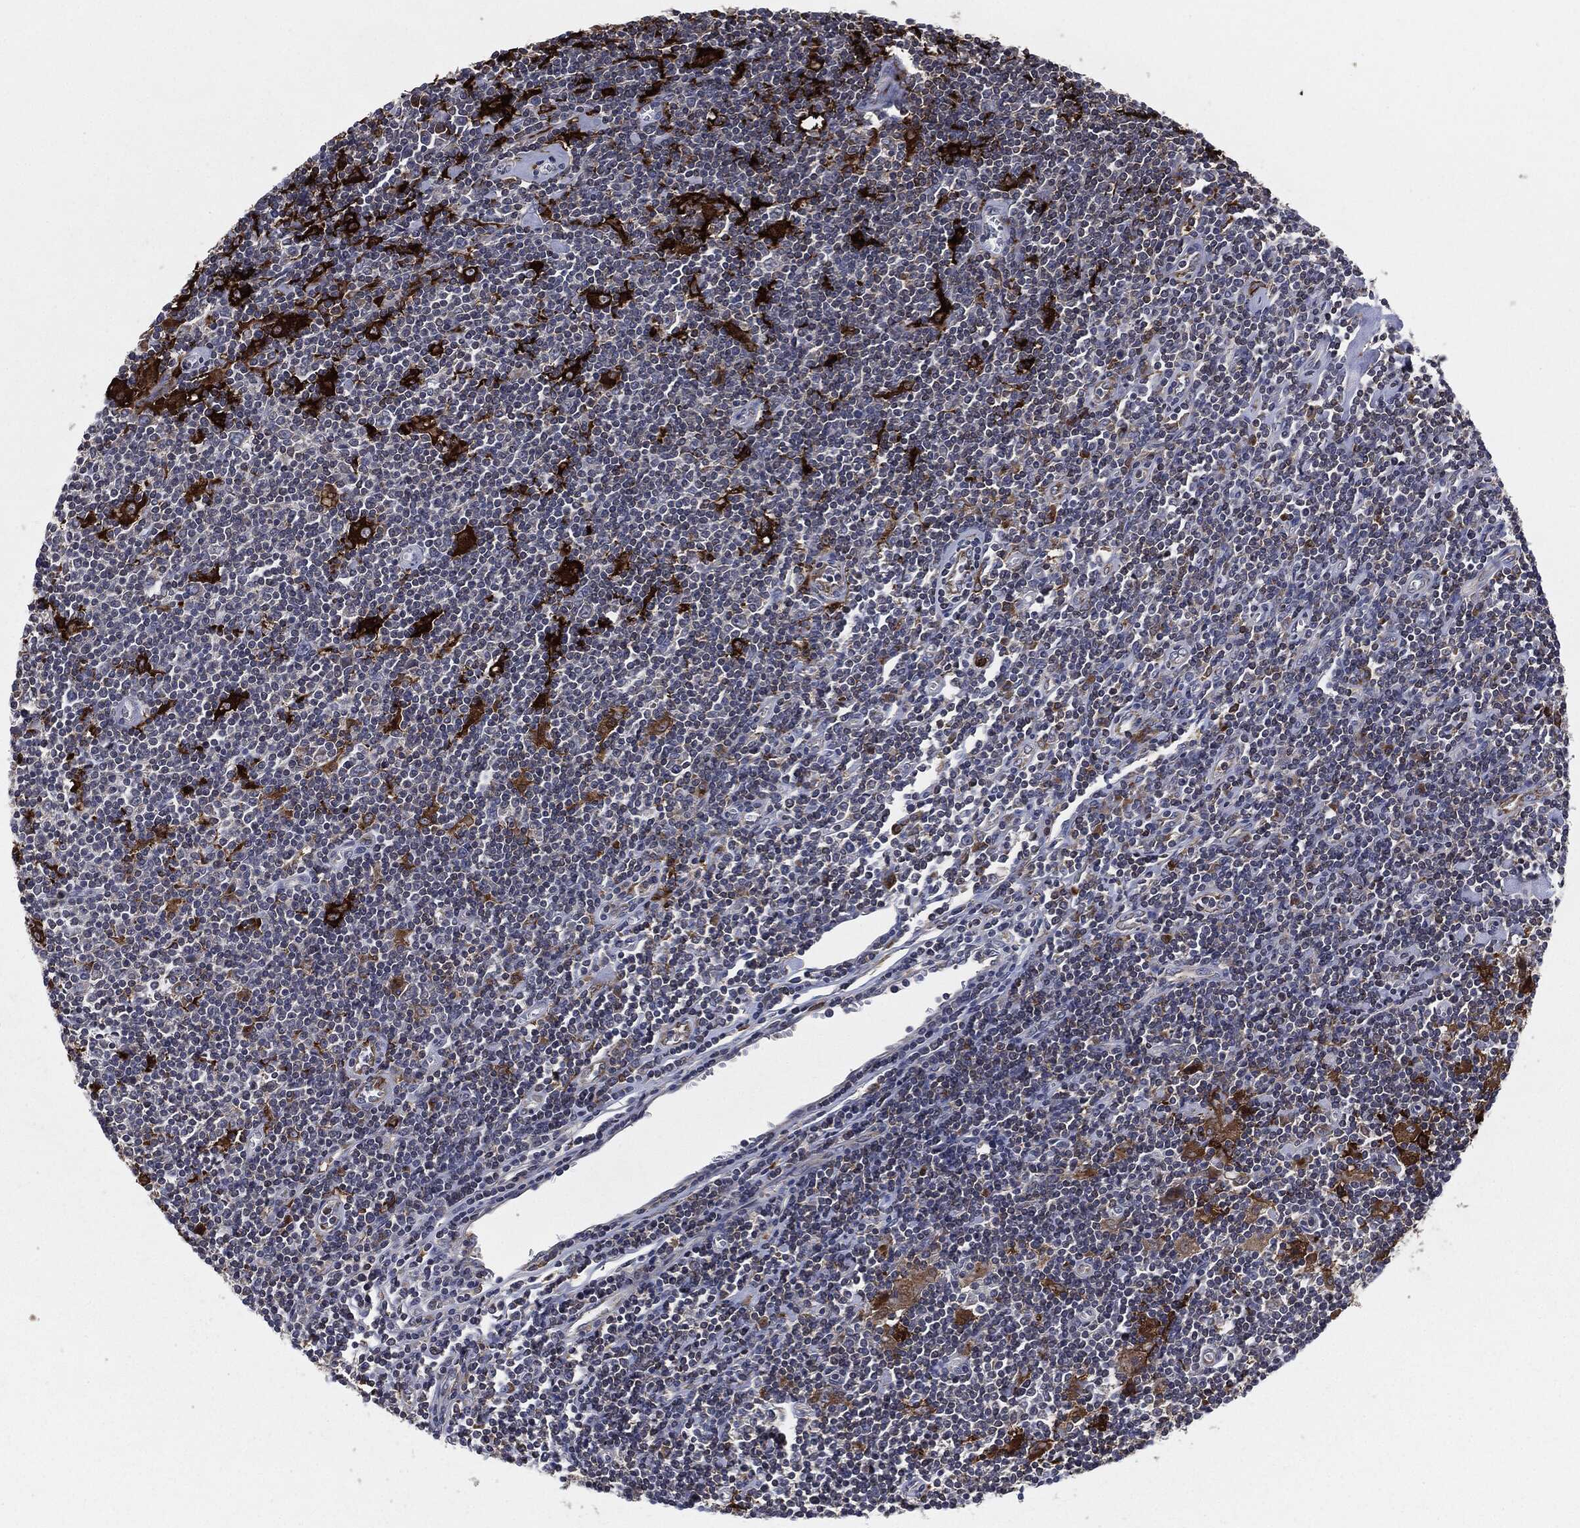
{"staining": {"intensity": "strong", "quantity": "25%-75%", "location": "cytoplasmic/membranous"}, "tissue": "lymphoma", "cell_type": "Tumor cells", "image_type": "cancer", "snomed": [{"axis": "morphology", "description": "Hodgkin's disease, NOS"}, {"axis": "topography", "description": "Lymph node"}], "caption": "The image shows a brown stain indicating the presence of a protein in the cytoplasmic/membranous of tumor cells in Hodgkin's disease.", "gene": "TMEM11", "patient": {"sex": "male", "age": 40}}